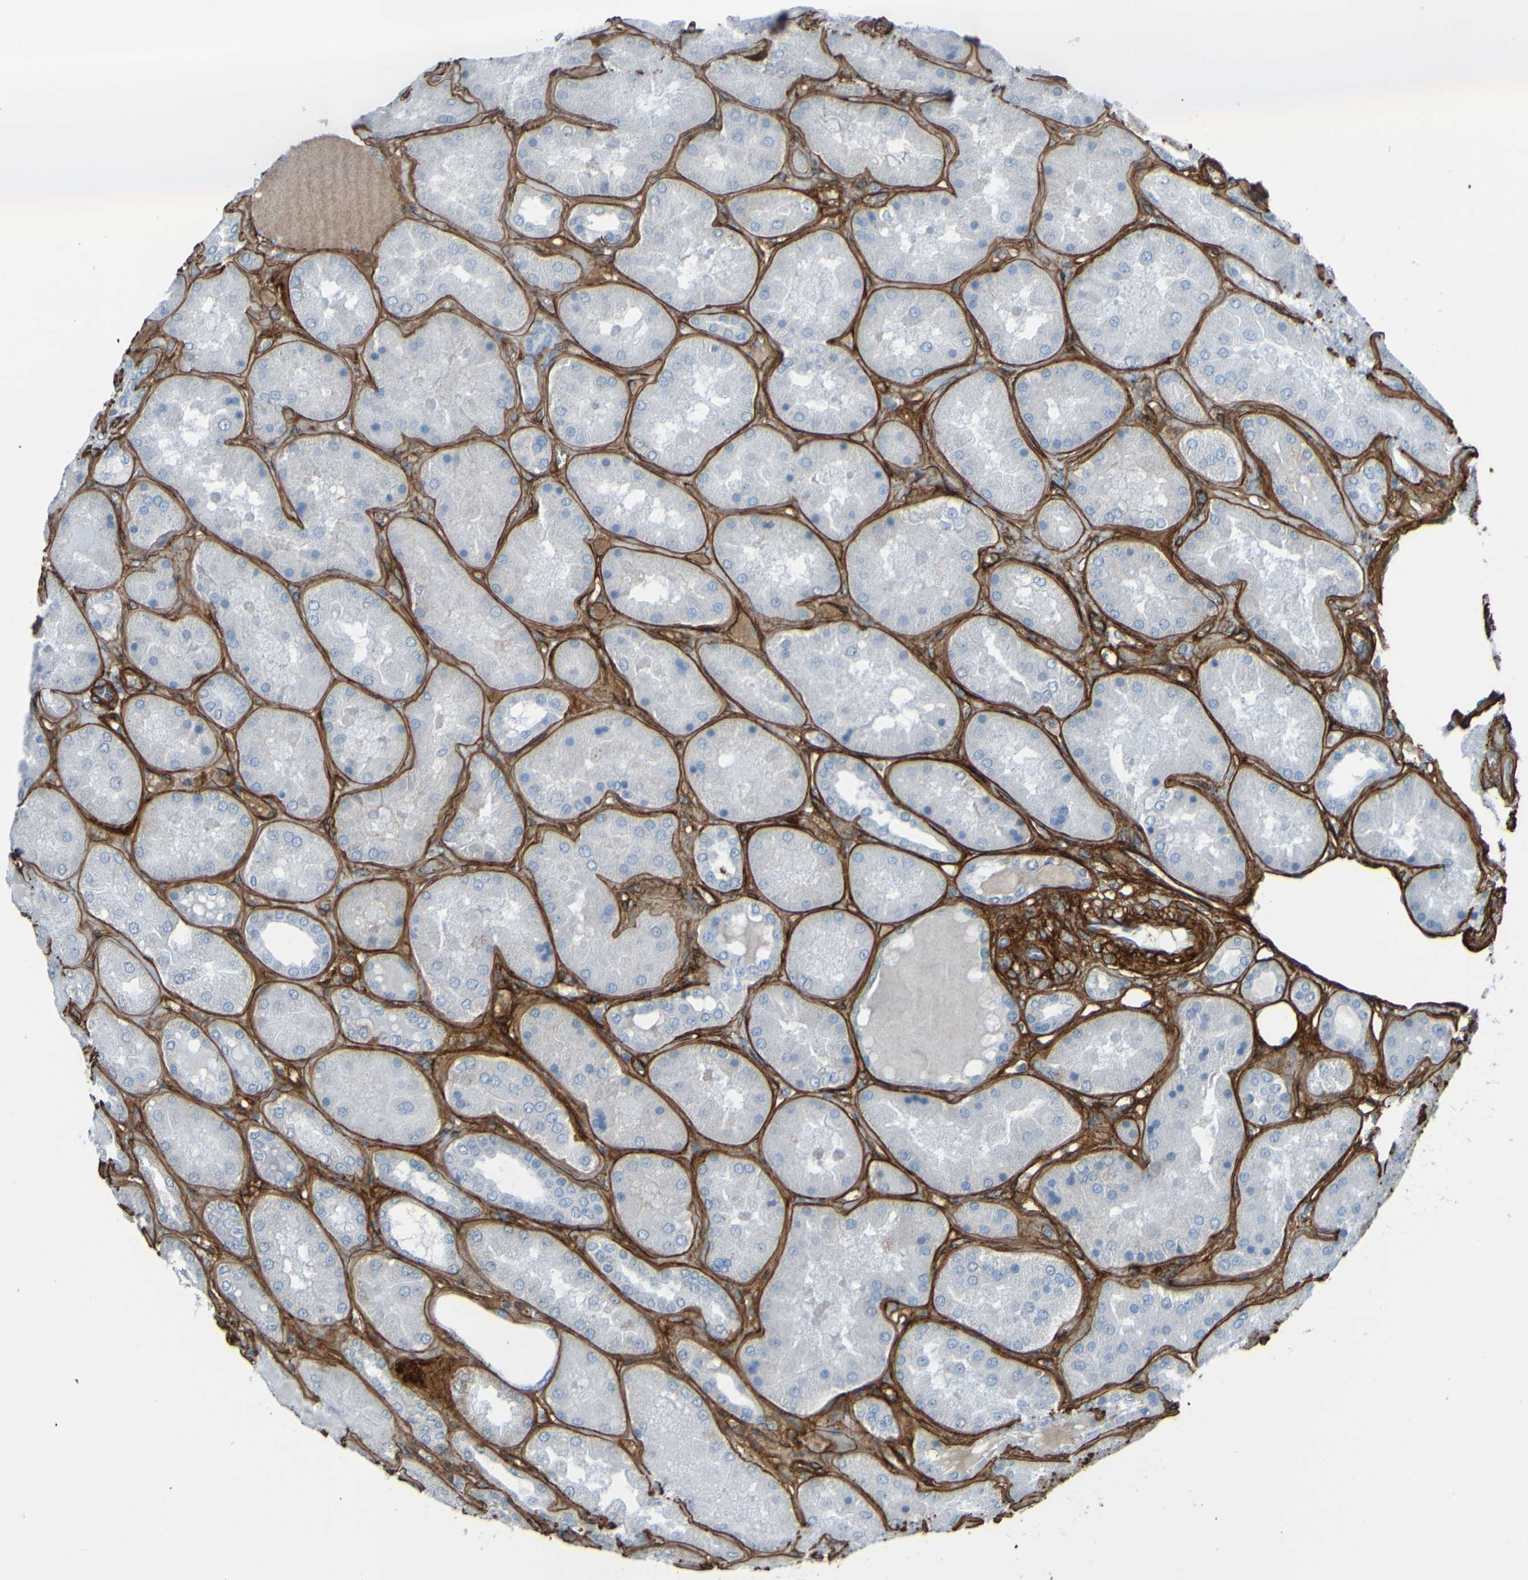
{"staining": {"intensity": "negative", "quantity": "none", "location": "none"}, "tissue": "kidney", "cell_type": "Cells in glomeruli", "image_type": "normal", "snomed": [{"axis": "morphology", "description": "Normal tissue, NOS"}, {"axis": "topography", "description": "Kidney"}], "caption": "Immunohistochemistry (IHC) micrograph of benign kidney: kidney stained with DAB exhibits no significant protein staining in cells in glomeruli. (DAB (3,3'-diaminobenzidine) immunohistochemistry visualized using brightfield microscopy, high magnification).", "gene": "COL4A2", "patient": {"sex": "female", "age": 56}}